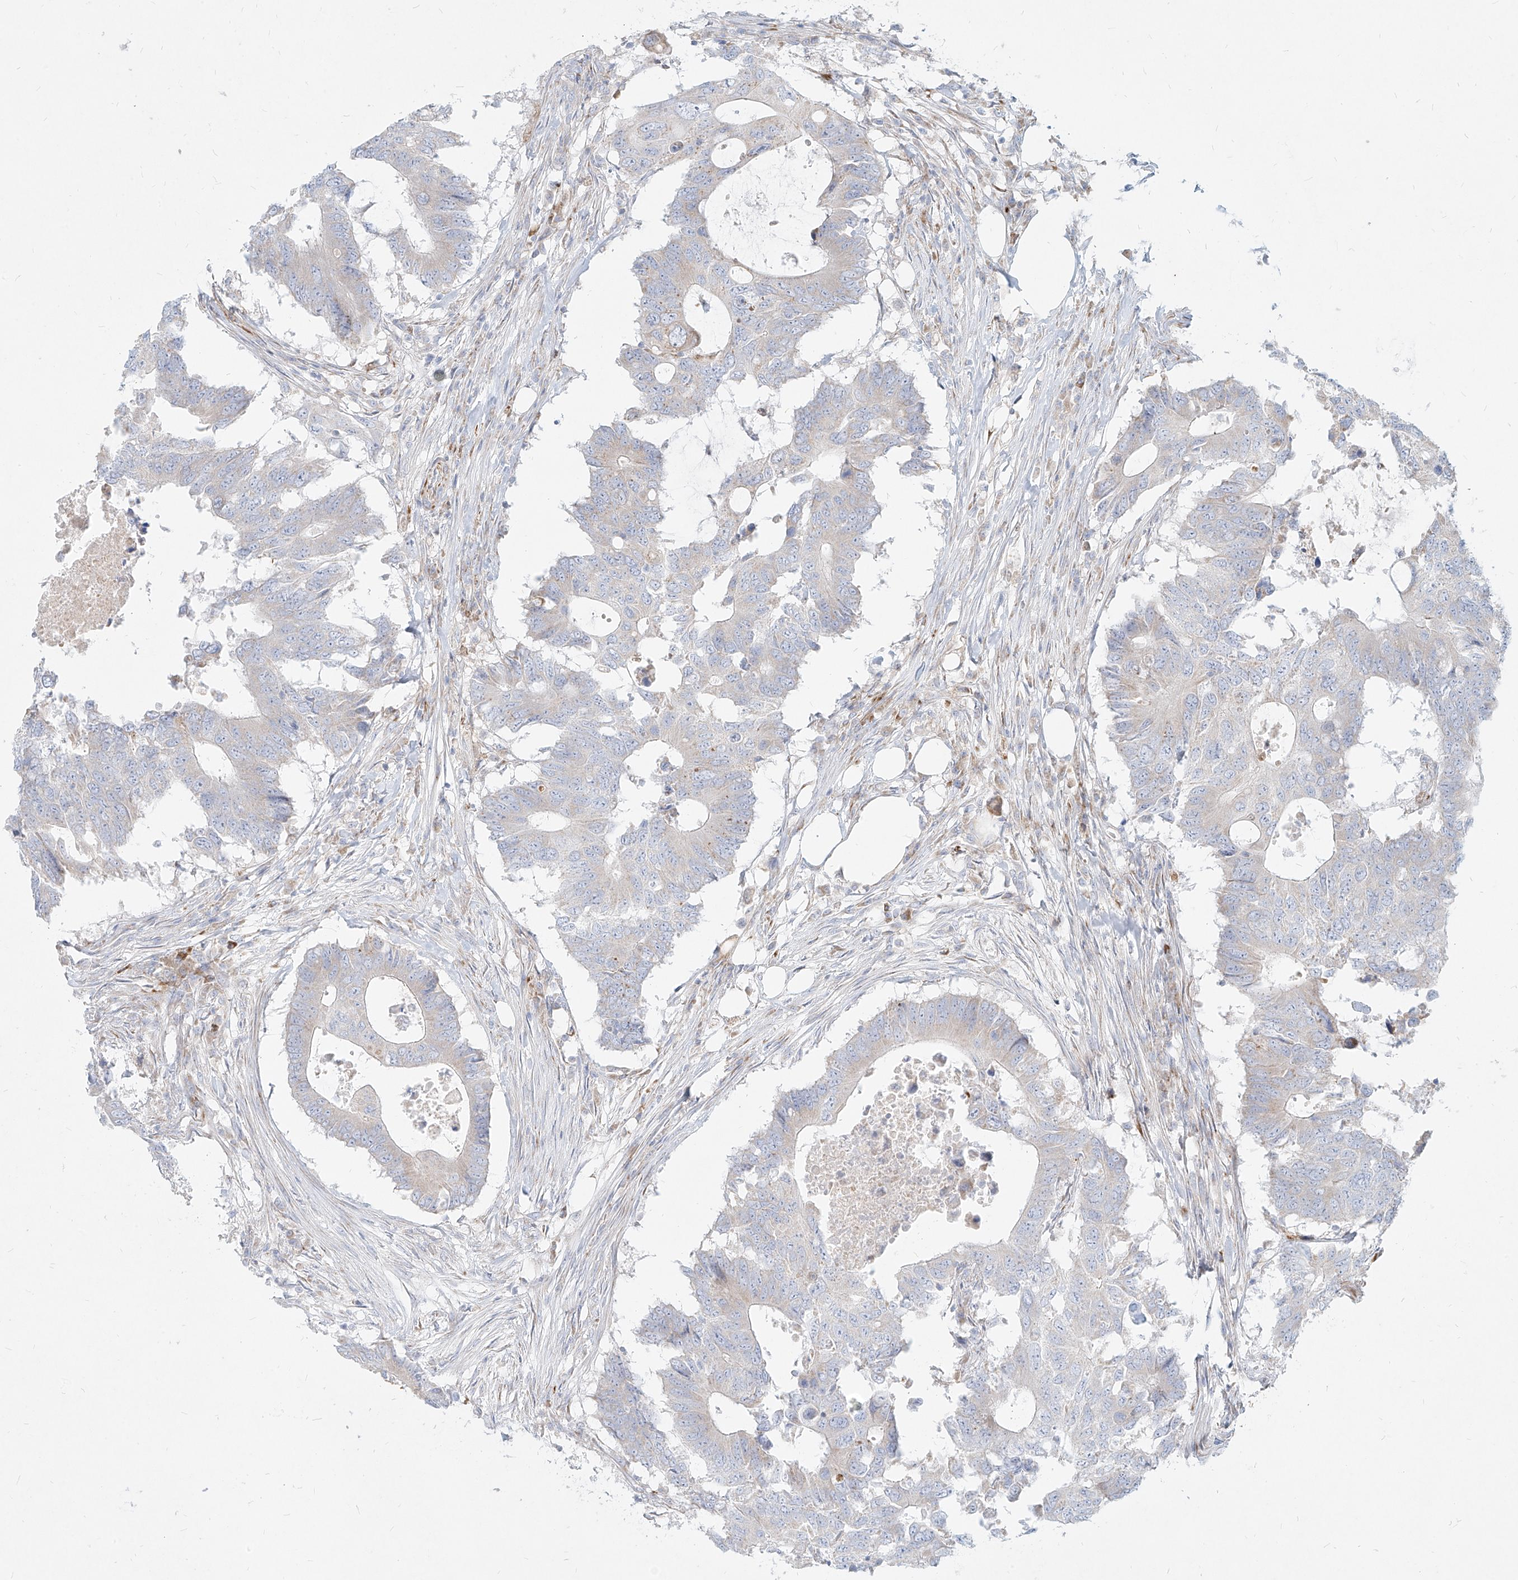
{"staining": {"intensity": "negative", "quantity": "none", "location": "none"}, "tissue": "colorectal cancer", "cell_type": "Tumor cells", "image_type": "cancer", "snomed": [{"axis": "morphology", "description": "Adenocarcinoma, NOS"}, {"axis": "topography", "description": "Colon"}], "caption": "Immunohistochemistry (IHC) micrograph of neoplastic tissue: human colorectal adenocarcinoma stained with DAB (3,3'-diaminobenzidine) shows no significant protein positivity in tumor cells.", "gene": "MTX2", "patient": {"sex": "male", "age": 71}}